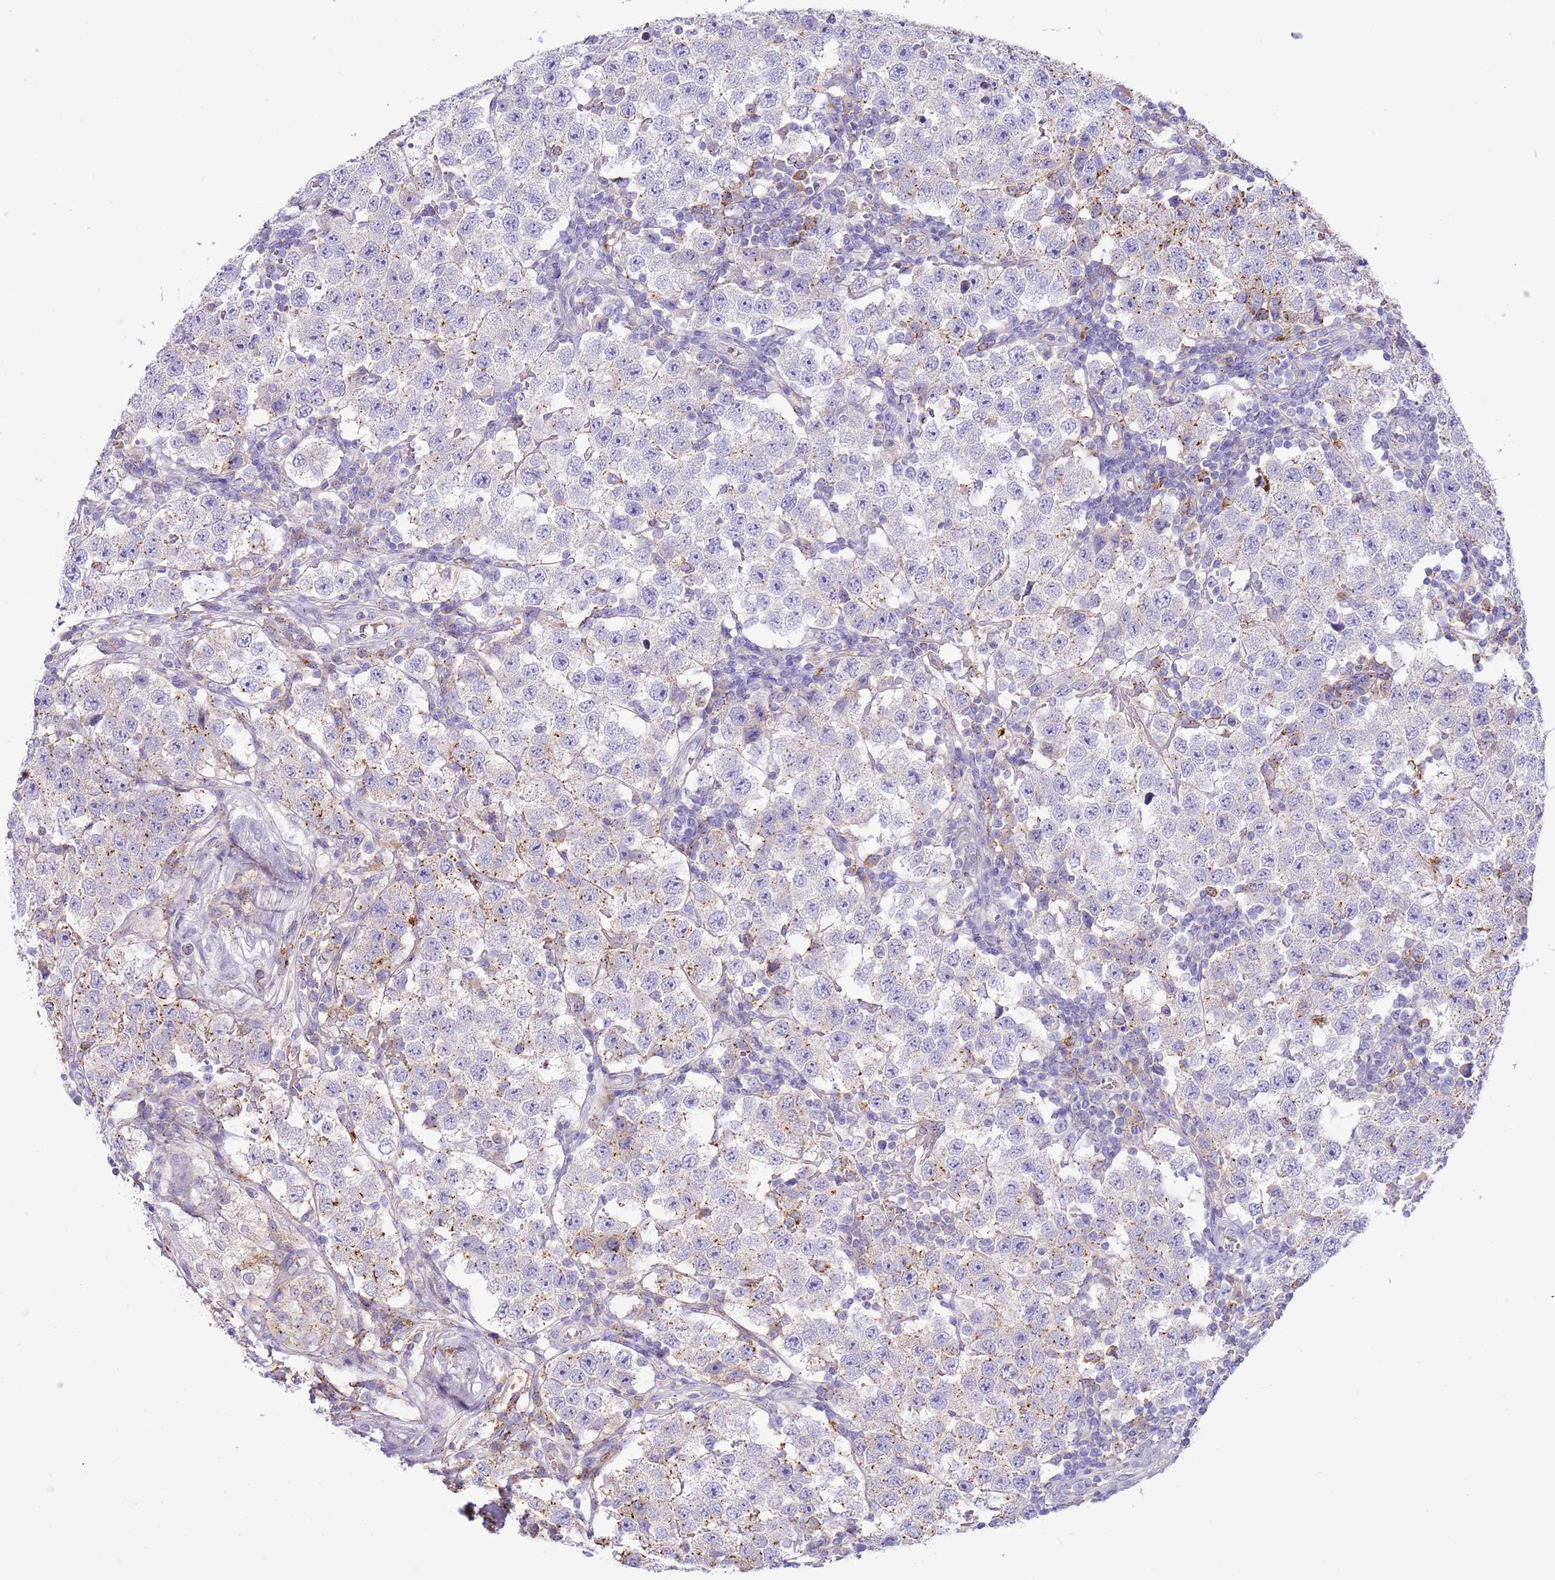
{"staining": {"intensity": "weak", "quantity": "<25%", "location": "cytoplasmic/membranous"}, "tissue": "testis cancer", "cell_type": "Tumor cells", "image_type": "cancer", "snomed": [{"axis": "morphology", "description": "Seminoma, NOS"}, {"axis": "topography", "description": "Testis"}], "caption": "Micrograph shows no significant protein positivity in tumor cells of testis cancer (seminoma).", "gene": "ABHD17A", "patient": {"sex": "male", "age": 34}}